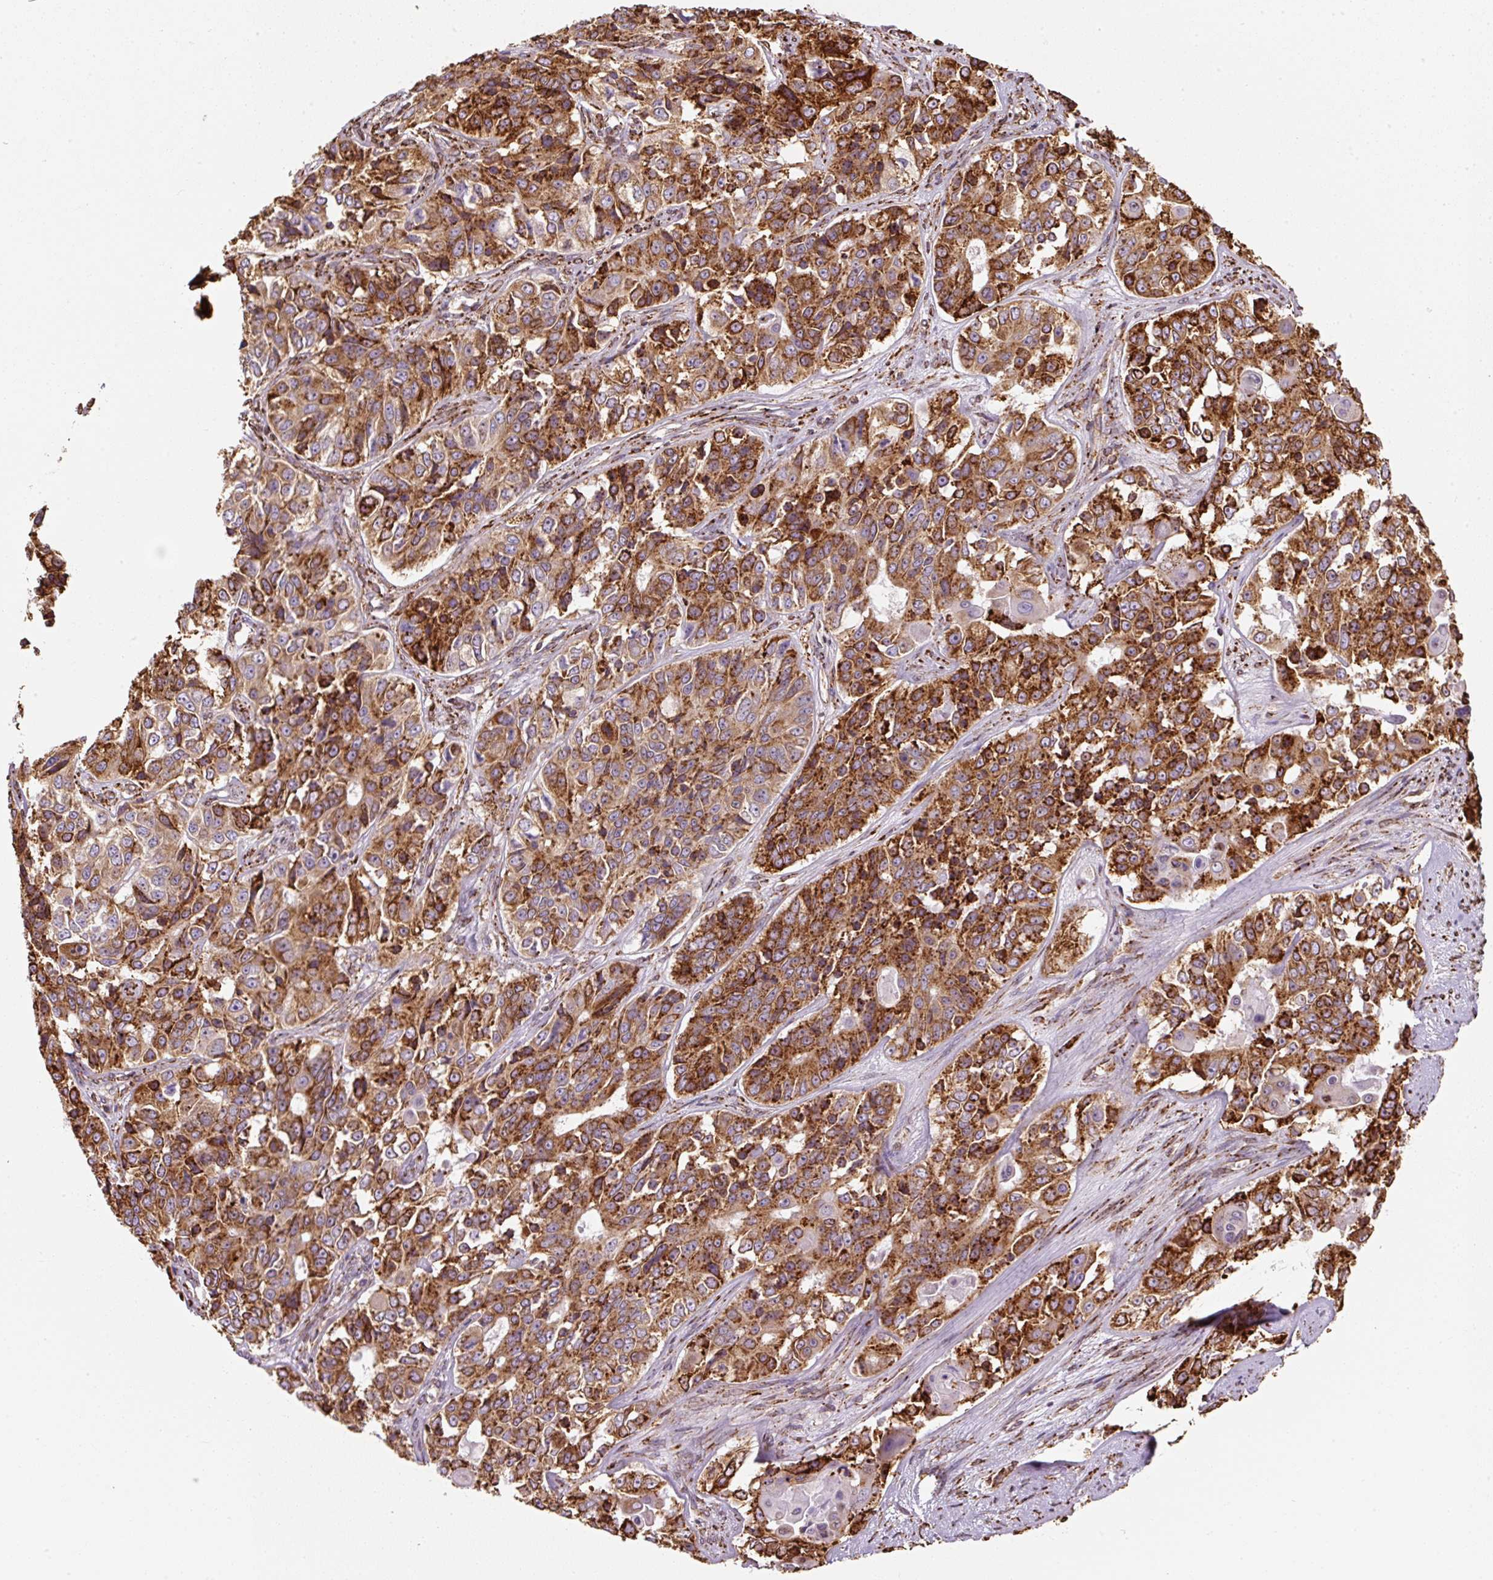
{"staining": {"intensity": "strong", "quantity": ">75%", "location": "cytoplasmic/membranous"}, "tissue": "ovarian cancer", "cell_type": "Tumor cells", "image_type": "cancer", "snomed": [{"axis": "morphology", "description": "Carcinoma, endometroid"}, {"axis": "topography", "description": "Ovary"}], "caption": "Immunohistochemical staining of human endometroid carcinoma (ovarian) shows high levels of strong cytoplasmic/membranous protein staining in approximately >75% of tumor cells.", "gene": "PRKCSH", "patient": {"sex": "female", "age": 51}}